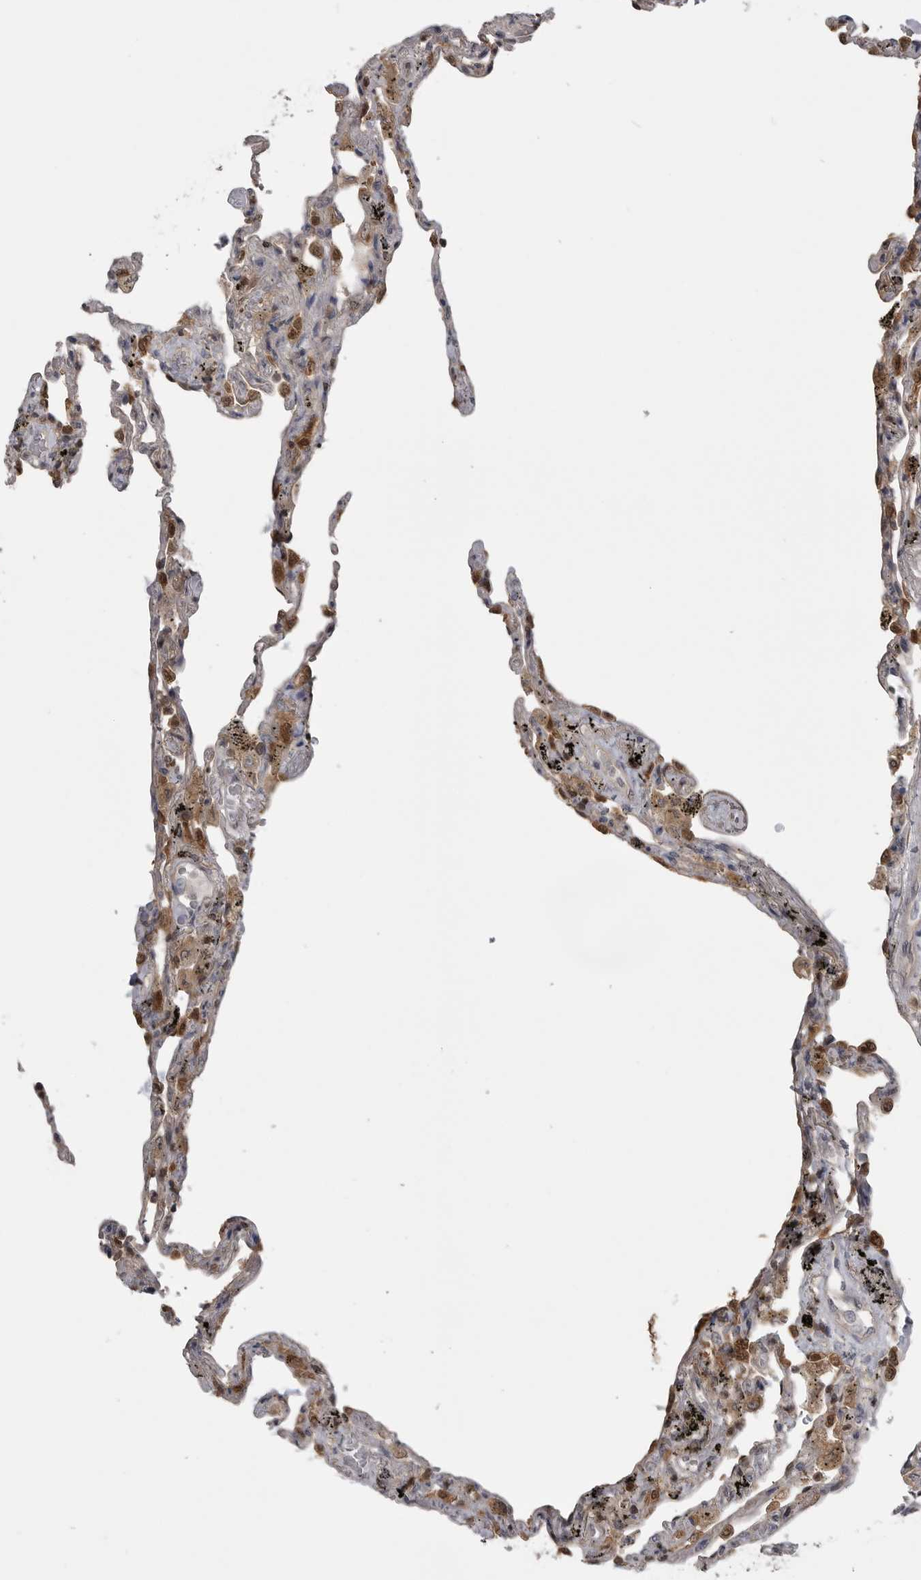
{"staining": {"intensity": "moderate", "quantity": "25%-75%", "location": "cytoplasmic/membranous,nuclear"}, "tissue": "lung", "cell_type": "Alveolar cells", "image_type": "normal", "snomed": [{"axis": "morphology", "description": "Normal tissue, NOS"}, {"axis": "topography", "description": "Lung"}], "caption": "An immunohistochemistry micrograph of unremarkable tissue is shown. Protein staining in brown highlights moderate cytoplasmic/membranous,nuclear positivity in lung within alveolar cells.", "gene": "MAPK13", "patient": {"sex": "male", "age": 59}}